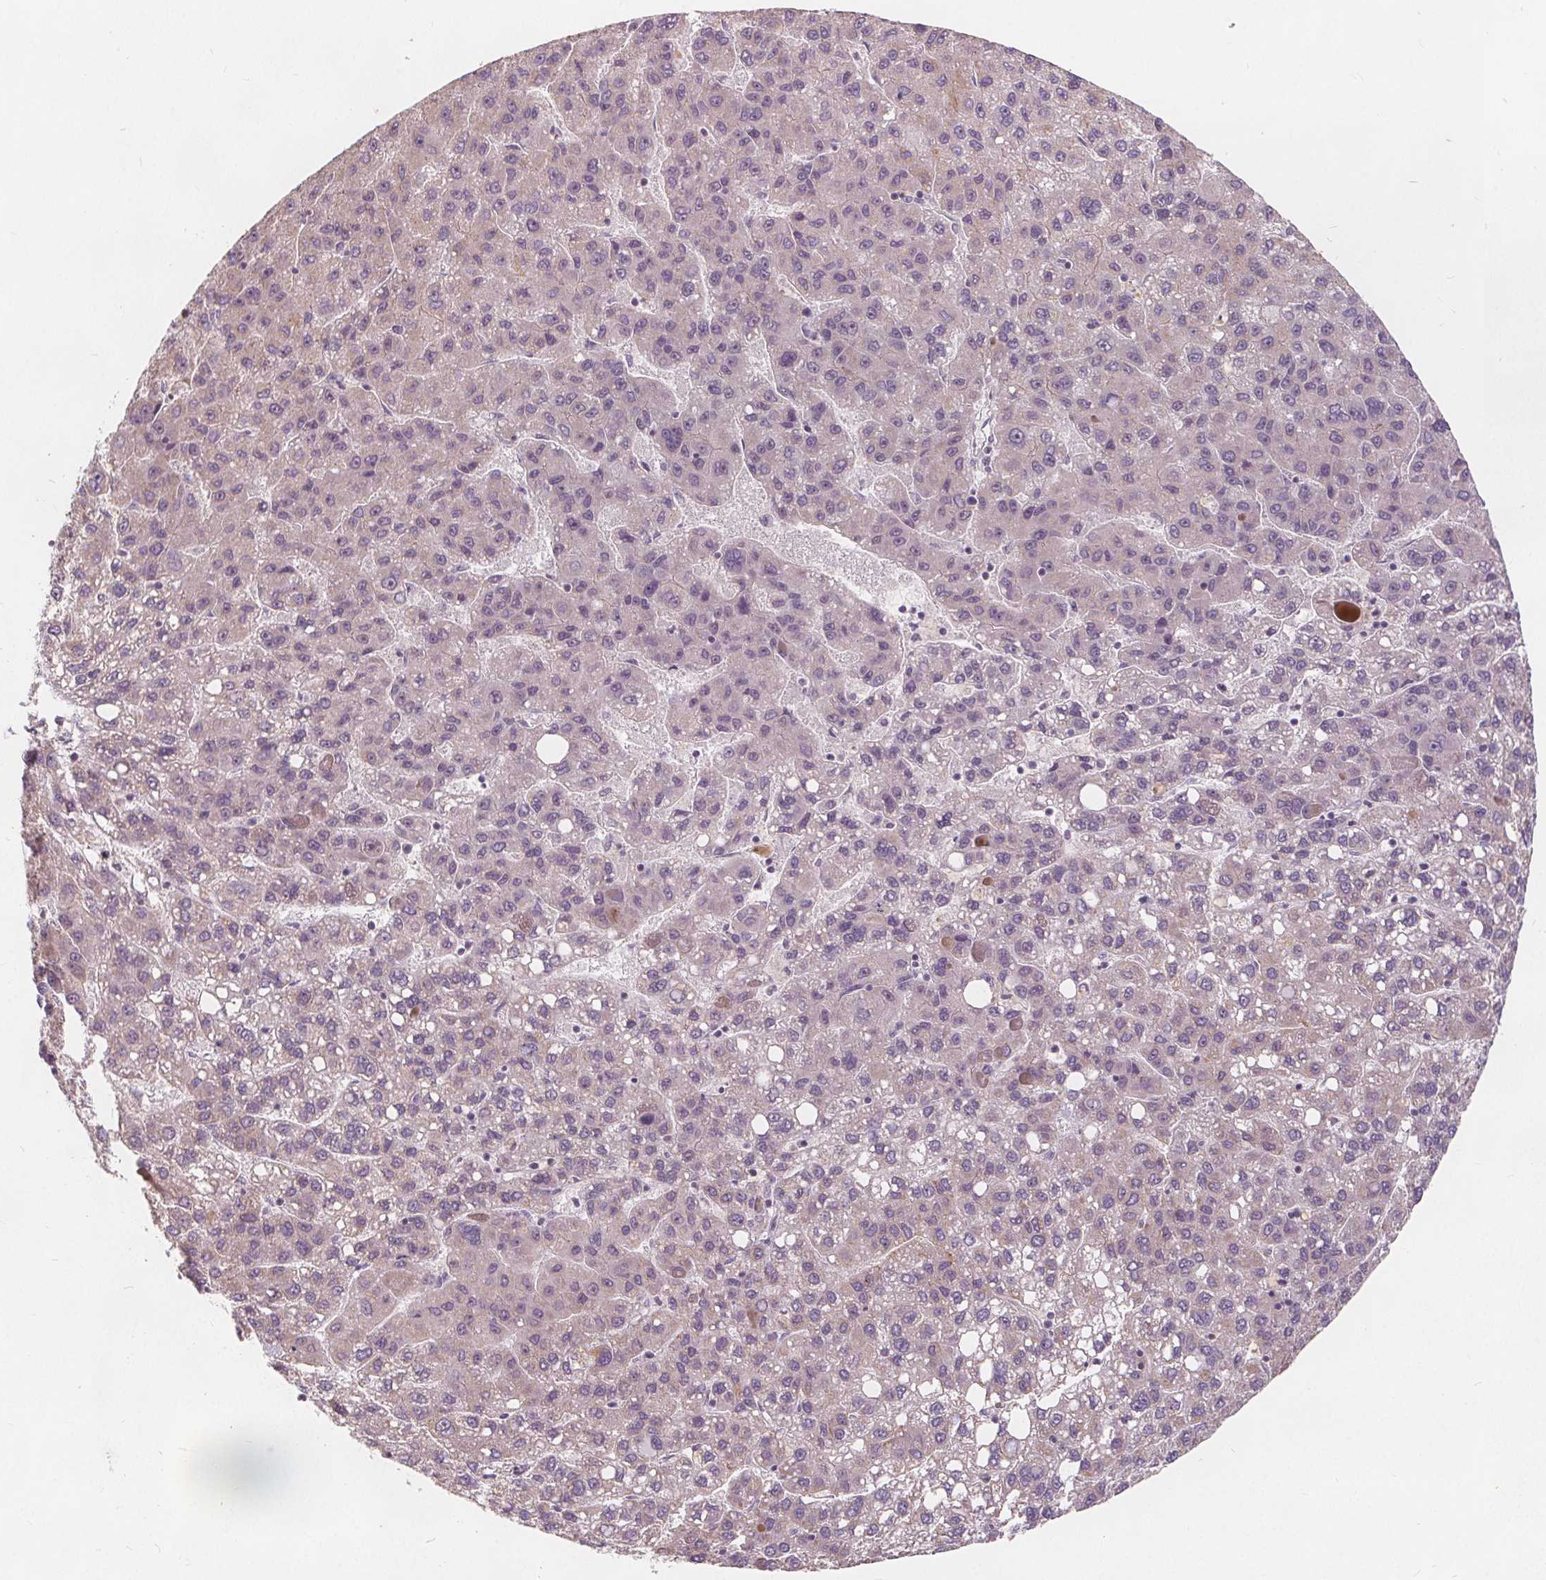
{"staining": {"intensity": "negative", "quantity": "none", "location": "none"}, "tissue": "liver cancer", "cell_type": "Tumor cells", "image_type": "cancer", "snomed": [{"axis": "morphology", "description": "Carcinoma, Hepatocellular, NOS"}, {"axis": "topography", "description": "Liver"}], "caption": "DAB (3,3'-diaminobenzidine) immunohistochemical staining of human liver hepatocellular carcinoma reveals no significant staining in tumor cells.", "gene": "DRC3", "patient": {"sex": "female", "age": 82}}